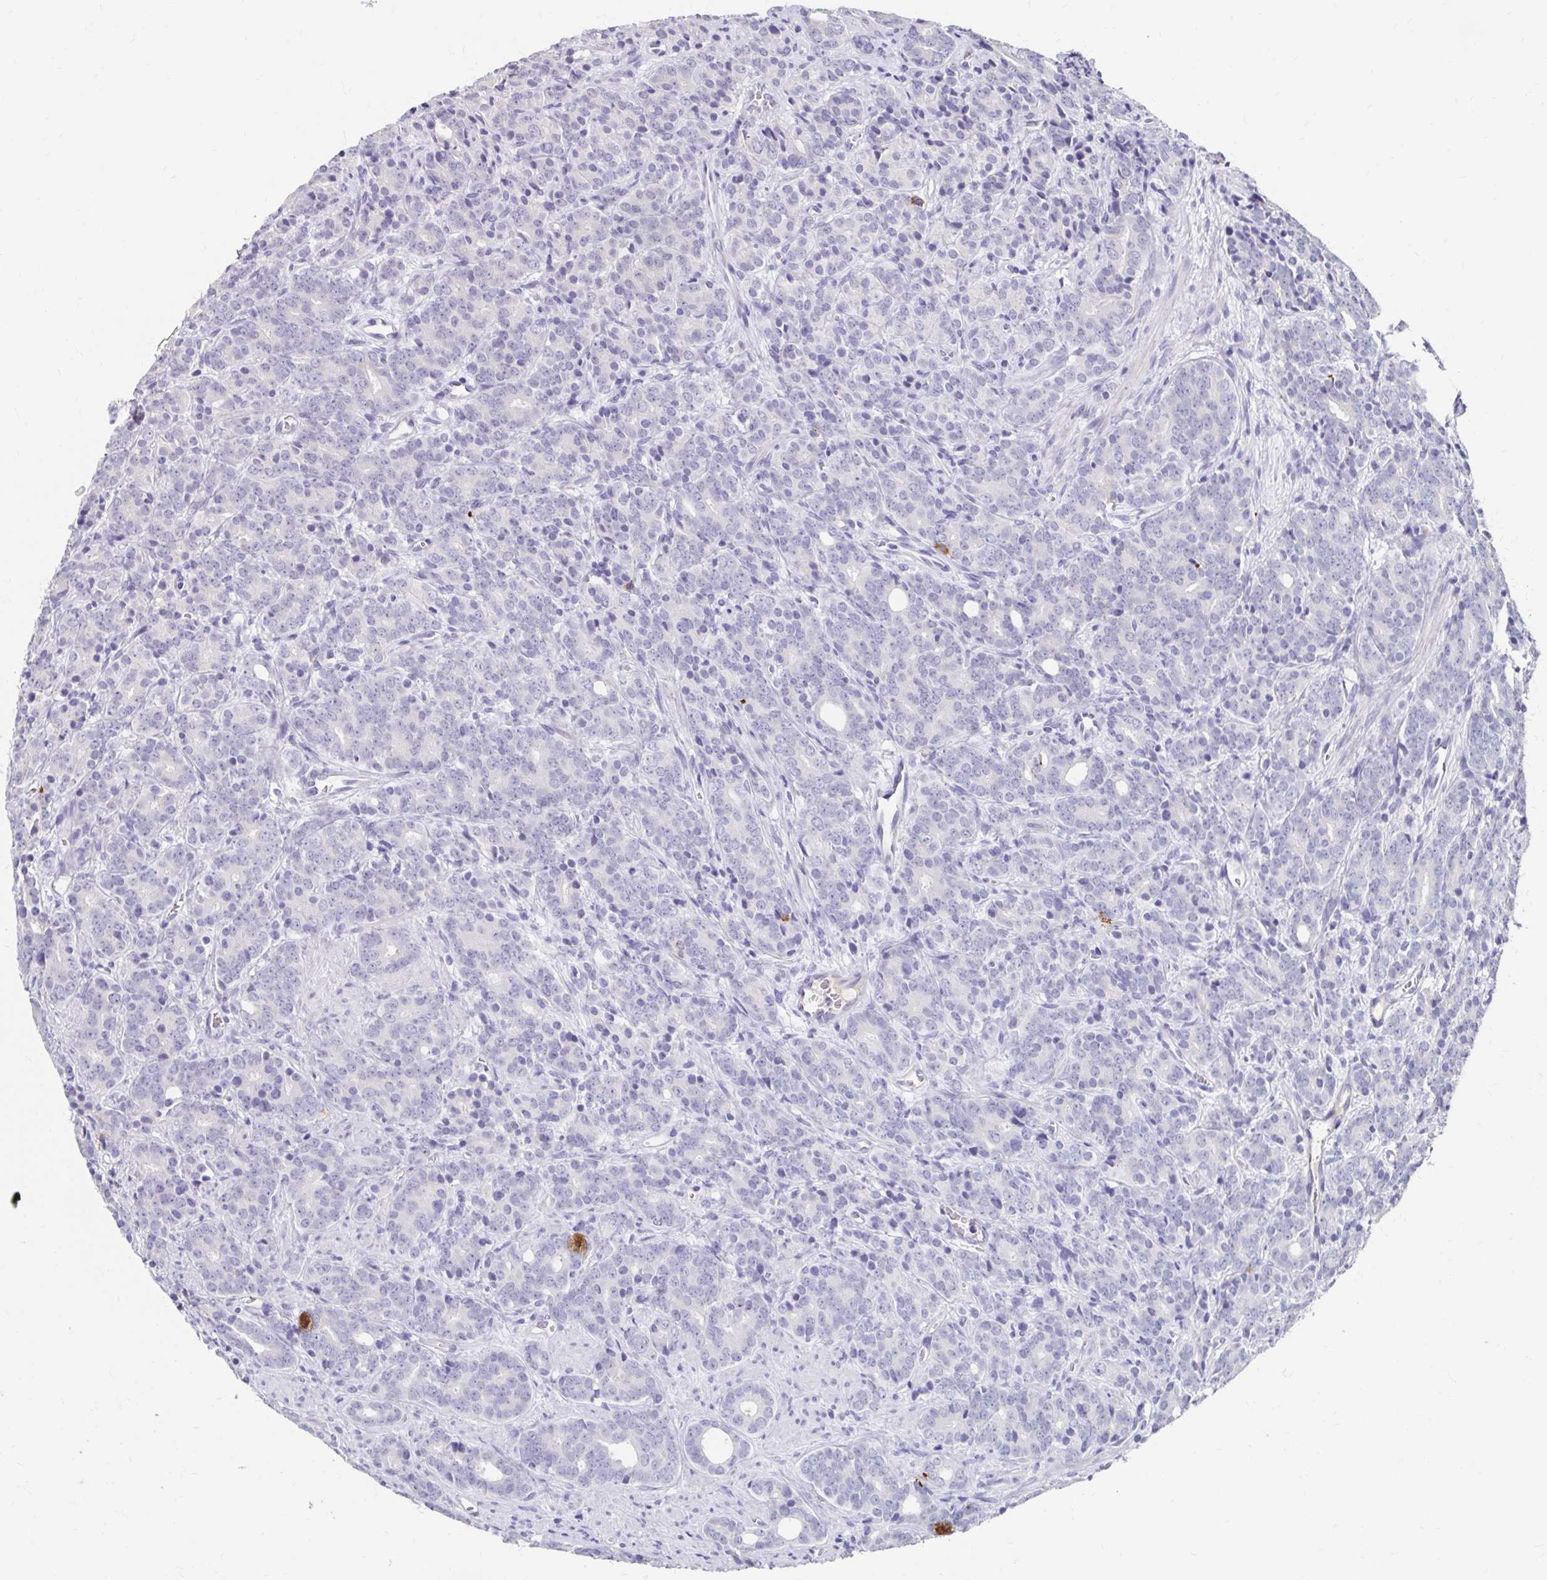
{"staining": {"intensity": "negative", "quantity": "none", "location": "none"}, "tissue": "prostate cancer", "cell_type": "Tumor cells", "image_type": "cancer", "snomed": [{"axis": "morphology", "description": "Adenocarcinoma, High grade"}, {"axis": "topography", "description": "Prostate"}], "caption": "Immunohistochemistry micrograph of neoplastic tissue: human prostate cancer stained with DAB (3,3'-diaminobenzidine) displays no significant protein staining in tumor cells.", "gene": "SCG3", "patient": {"sex": "male", "age": 84}}